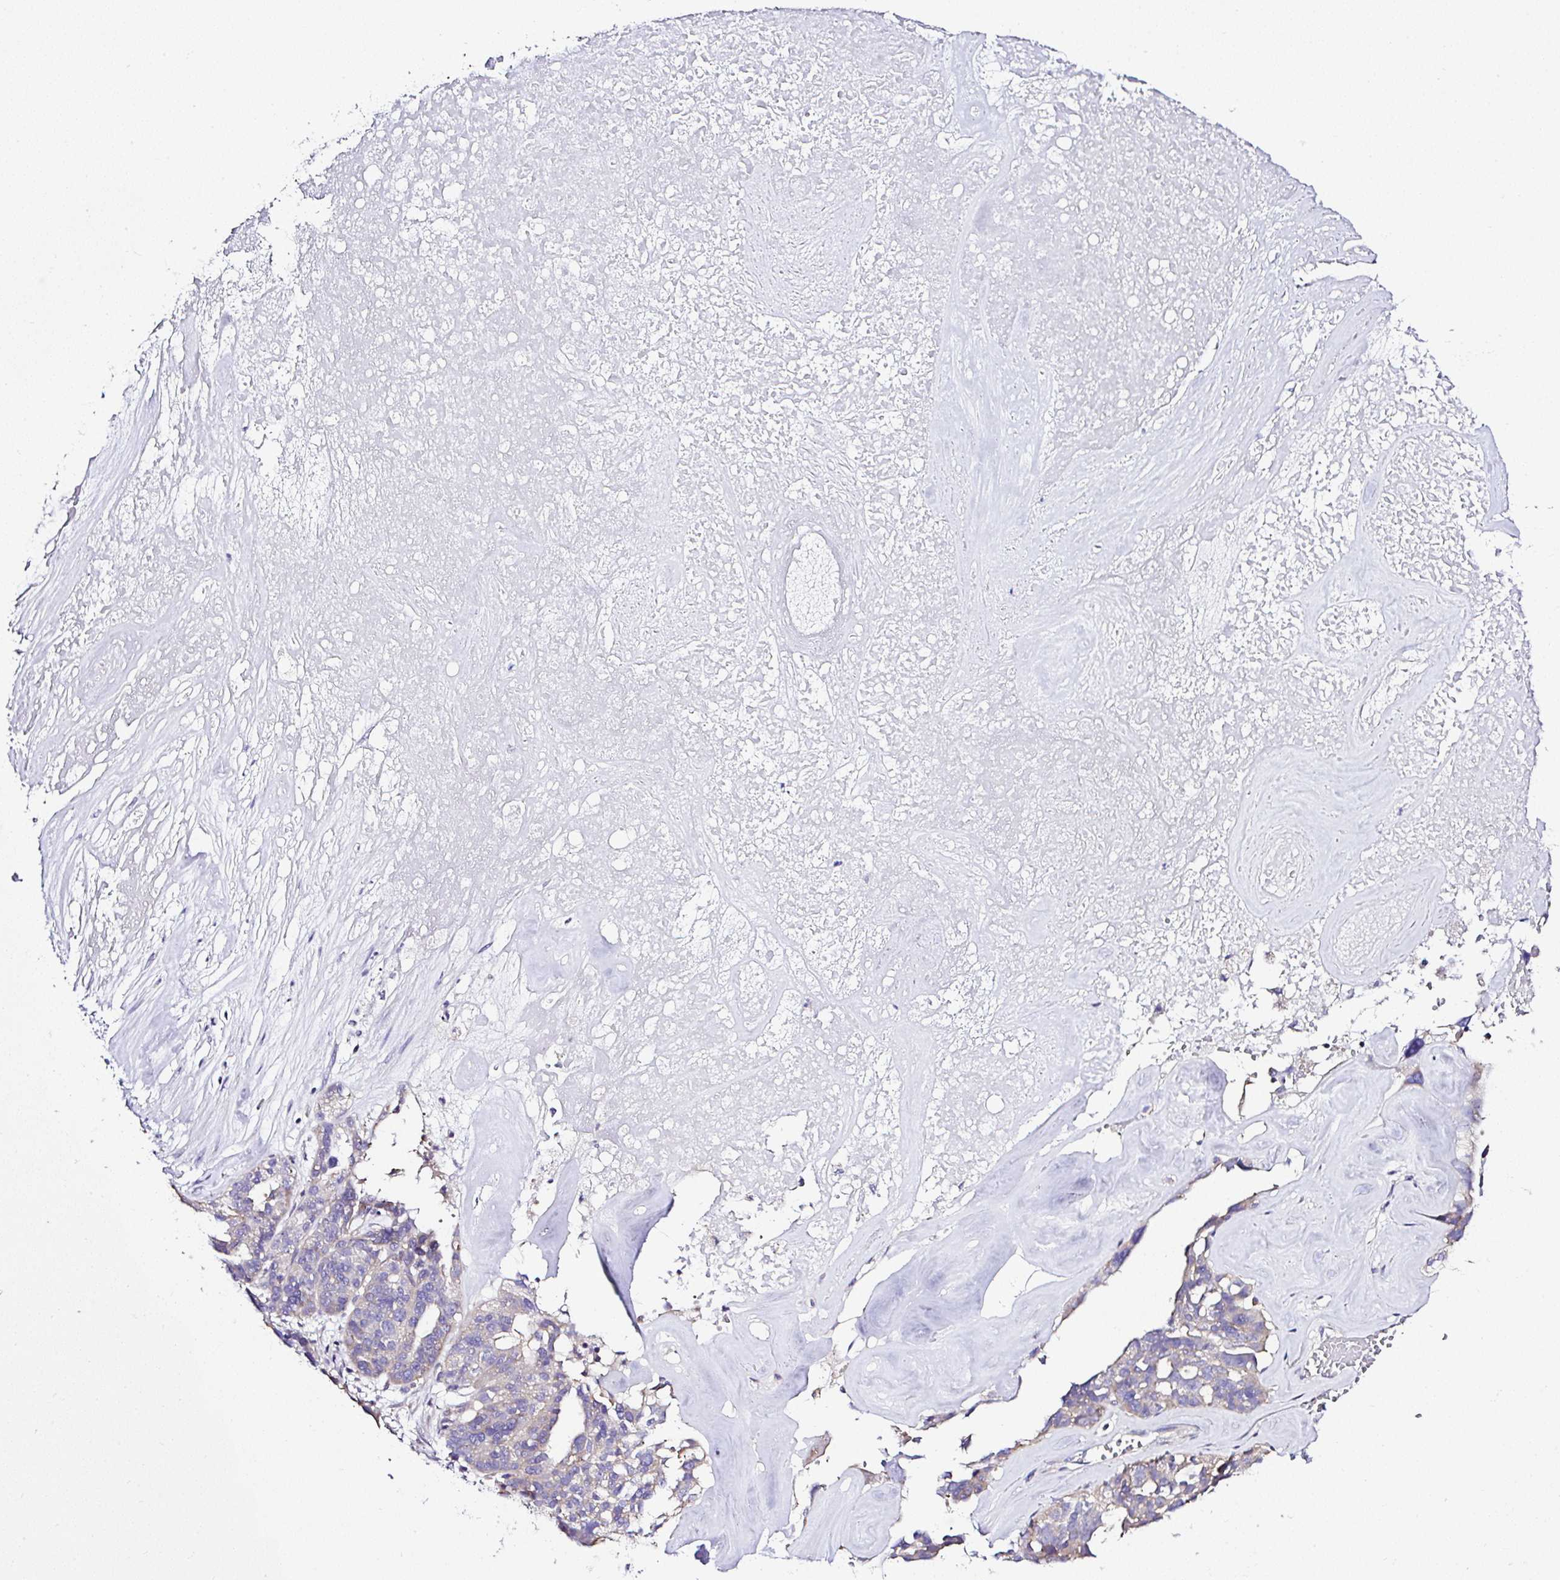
{"staining": {"intensity": "weak", "quantity": "<25%", "location": "cytoplasmic/membranous"}, "tissue": "ovarian cancer", "cell_type": "Tumor cells", "image_type": "cancer", "snomed": [{"axis": "morphology", "description": "Cystadenocarcinoma, serous, NOS"}, {"axis": "topography", "description": "Ovary"}], "caption": "There is no significant expression in tumor cells of serous cystadenocarcinoma (ovarian). Brightfield microscopy of immunohistochemistry stained with DAB (3,3'-diaminobenzidine) (brown) and hematoxylin (blue), captured at high magnification.", "gene": "OR4P4", "patient": {"sex": "female", "age": 59}}